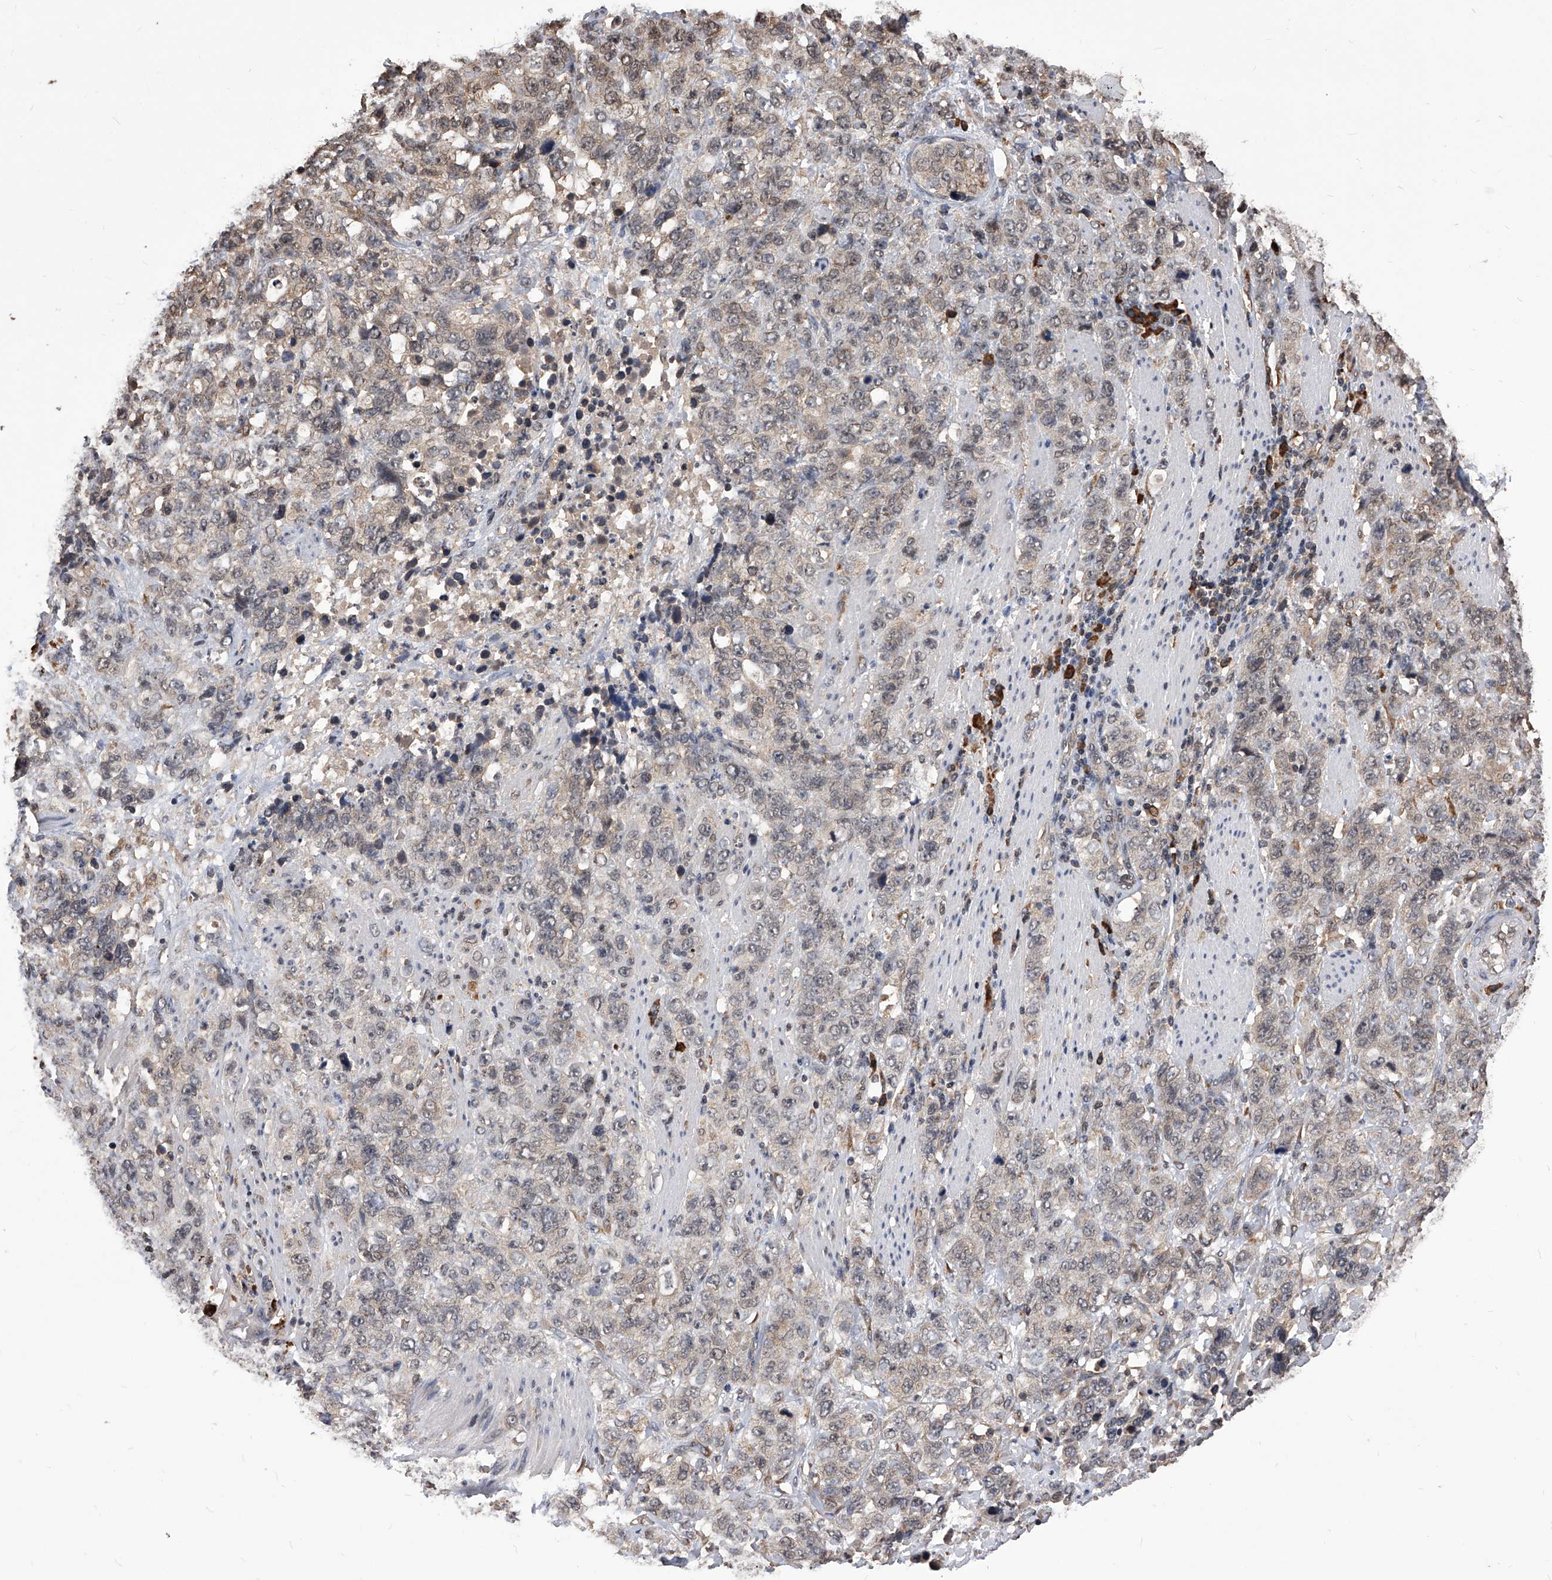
{"staining": {"intensity": "weak", "quantity": "<25%", "location": "cytoplasmic/membranous"}, "tissue": "stomach cancer", "cell_type": "Tumor cells", "image_type": "cancer", "snomed": [{"axis": "morphology", "description": "Adenocarcinoma, NOS"}, {"axis": "topography", "description": "Stomach"}], "caption": "The image displays no significant staining in tumor cells of stomach adenocarcinoma.", "gene": "ID1", "patient": {"sex": "male", "age": 48}}